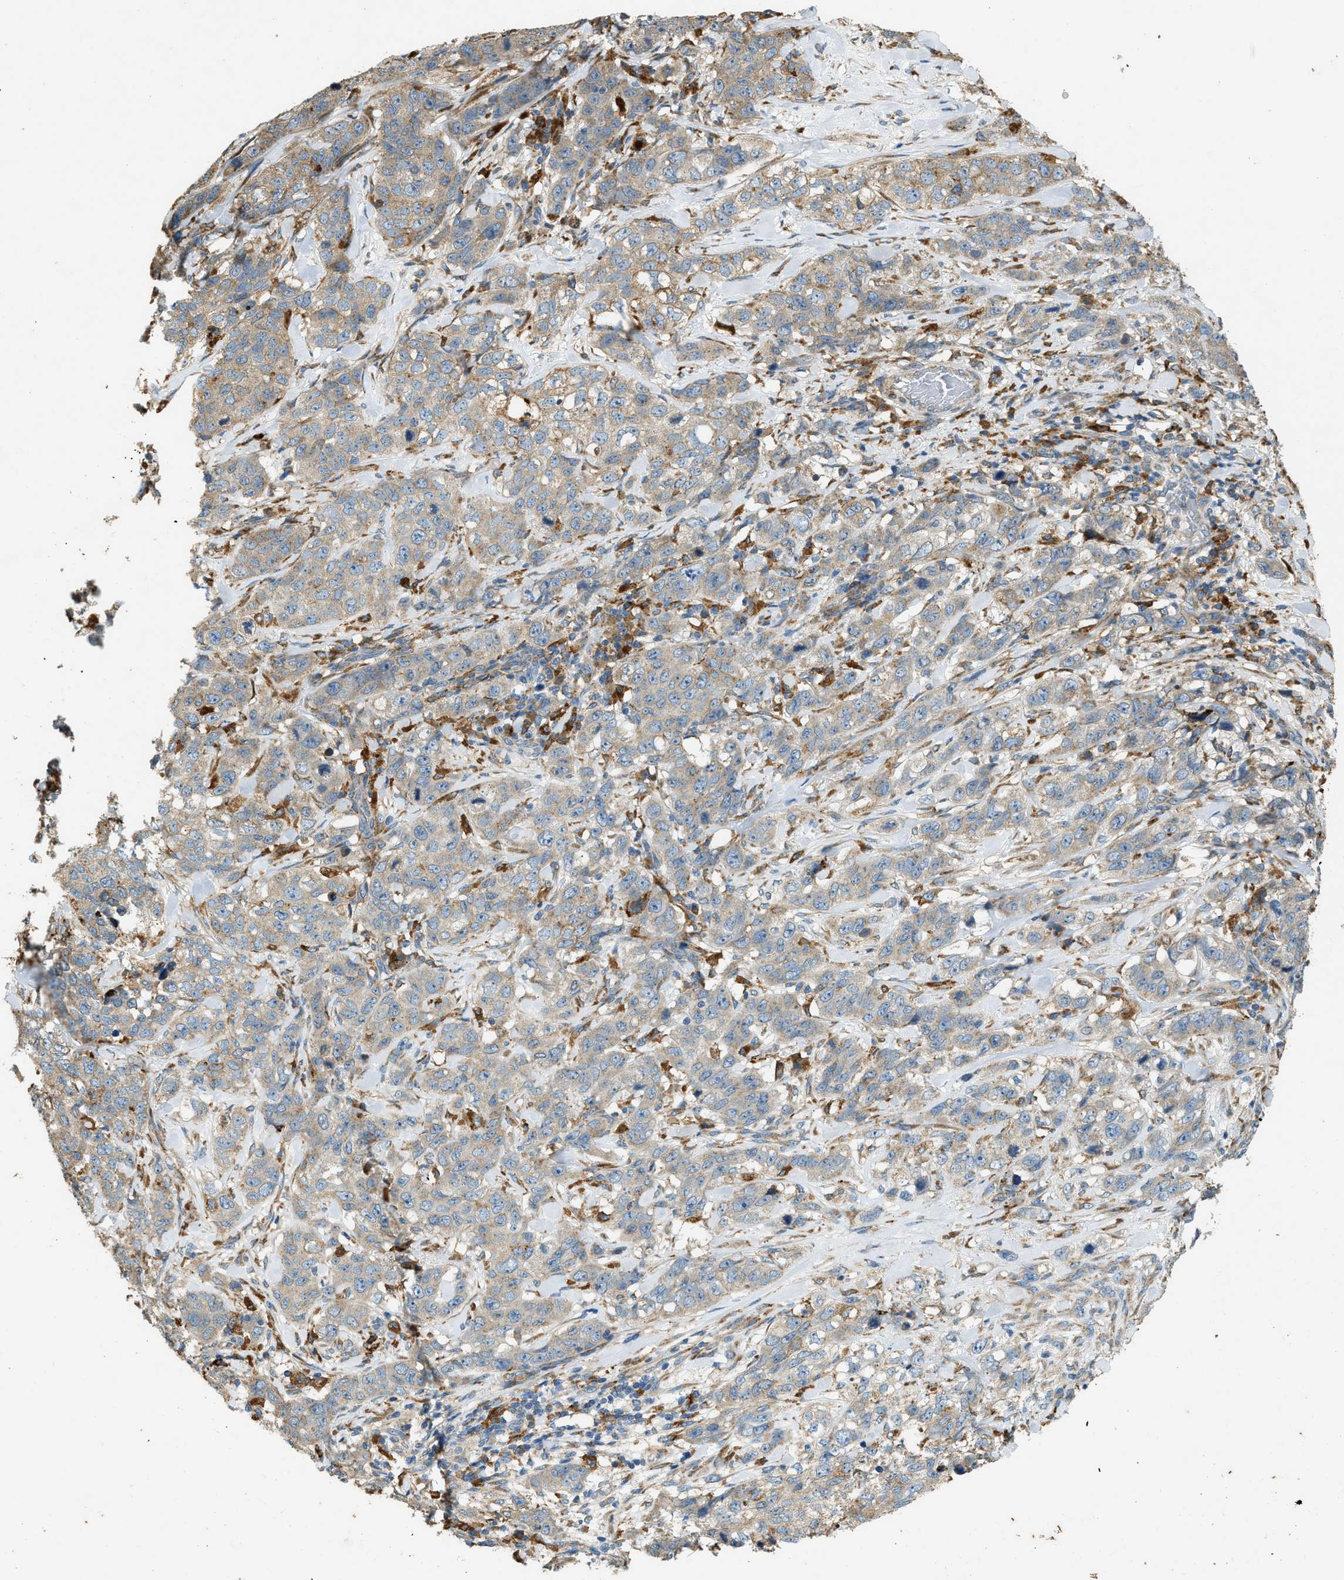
{"staining": {"intensity": "moderate", "quantity": ">75%", "location": "cytoplasmic/membranous"}, "tissue": "stomach cancer", "cell_type": "Tumor cells", "image_type": "cancer", "snomed": [{"axis": "morphology", "description": "Adenocarcinoma, NOS"}, {"axis": "topography", "description": "Stomach"}], "caption": "Immunohistochemistry staining of stomach cancer (adenocarcinoma), which exhibits medium levels of moderate cytoplasmic/membranous staining in about >75% of tumor cells indicating moderate cytoplasmic/membranous protein staining. The staining was performed using DAB (brown) for protein detection and nuclei were counterstained in hematoxylin (blue).", "gene": "CTSB", "patient": {"sex": "male", "age": 48}}